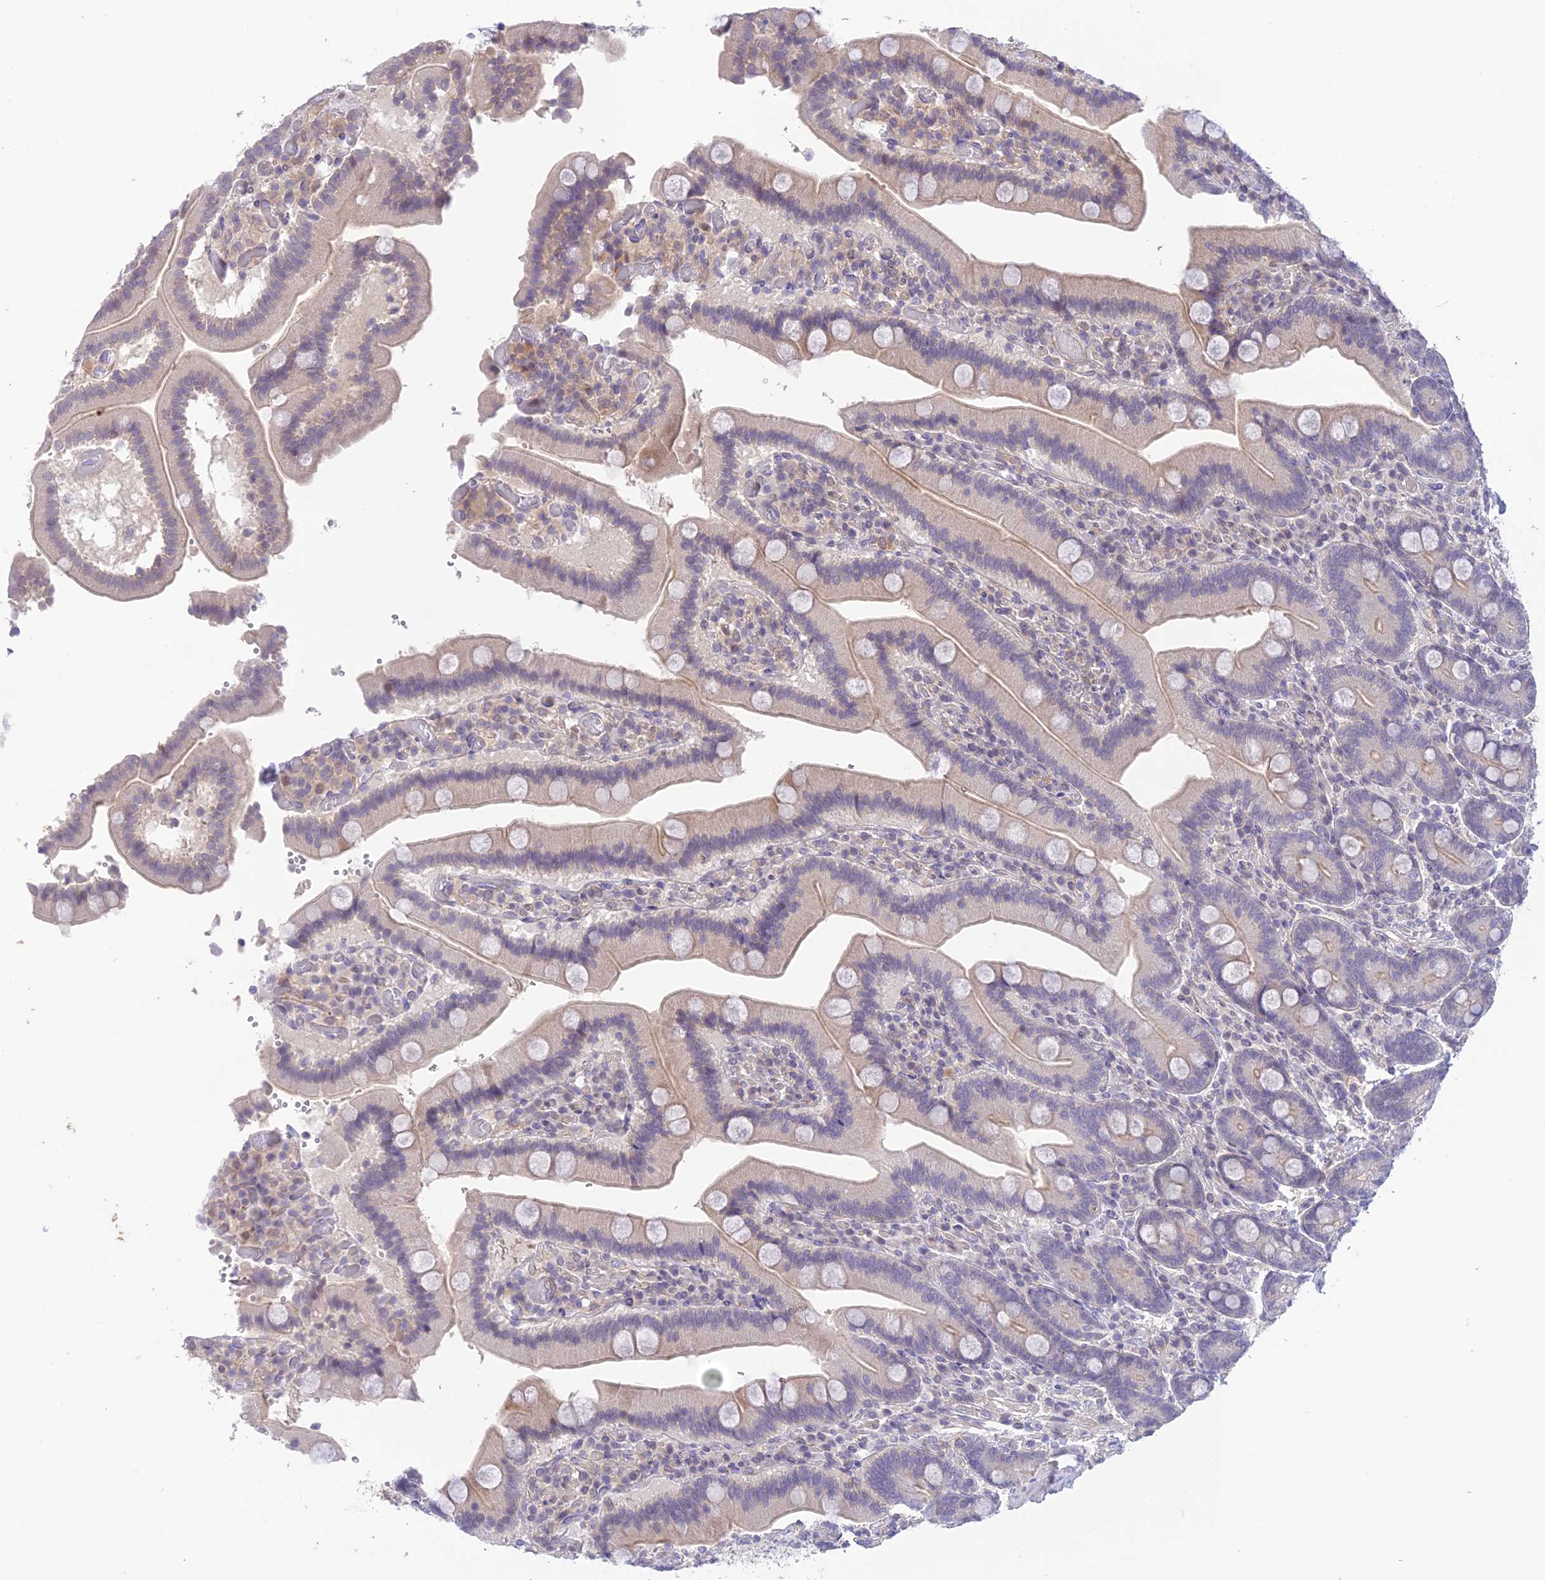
{"staining": {"intensity": "negative", "quantity": "none", "location": "none"}, "tissue": "duodenum", "cell_type": "Glandular cells", "image_type": "normal", "snomed": [{"axis": "morphology", "description": "Normal tissue, NOS"}, {"axis": "topography", "description": "Duodenum"}], "caption": "Glandular cells are negative for protein expression in normal human duodenum. The staining was performed using DAB (3,3'-diaminobenzidine) to visualize the protein expression in brown, while the nuclei were stained in blue with hematoxylin (Magnification: 20x).", "gene": "BMT2", "patient": {"sex": "female", "age": 62}}